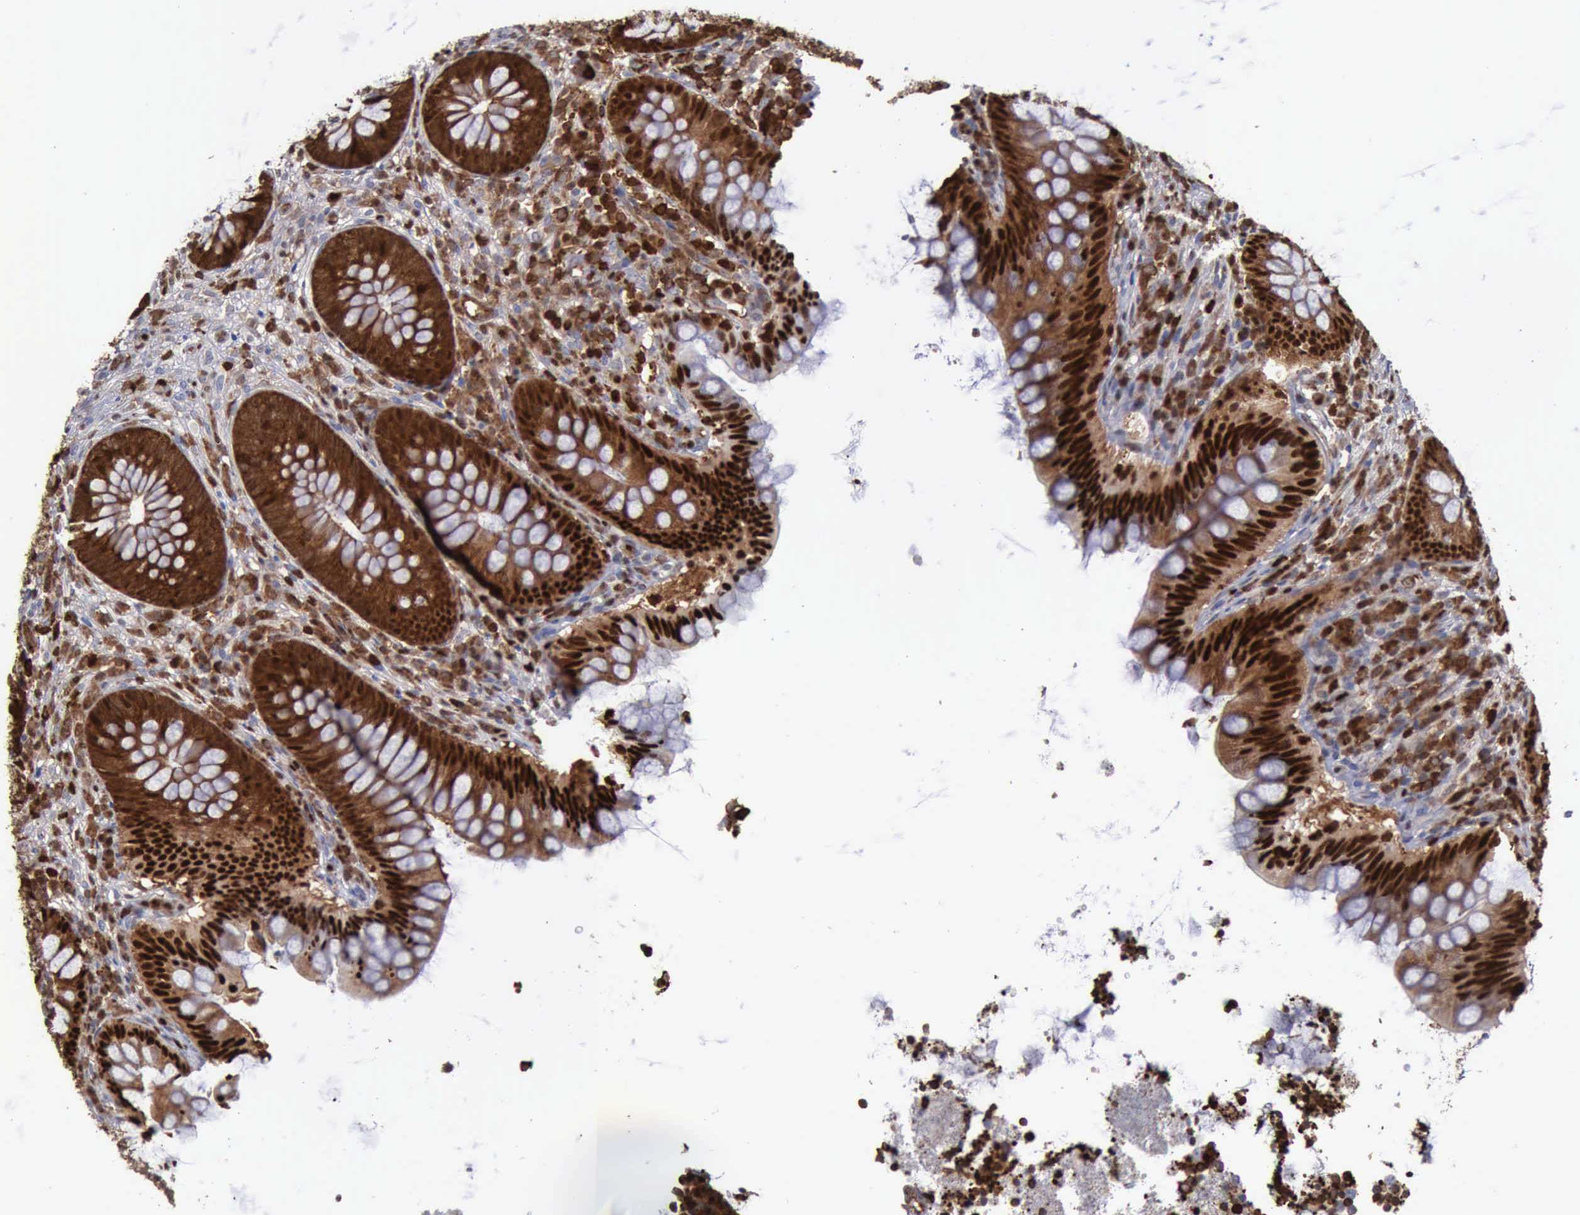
{"staining": {"intensity": "strong", "quantity": ">75%", "location": "cytoplasmic/membranous,nuclear"}, "tissue": "appendix", "cell_type": "Glandular cells", "image_type": "normal", "snomed": [{"axis": "morphology", "description": "Normal tissue, NOS"}, {"axis": "topography", "description": "Appendix"}], "caption": "Unremarkable appendix displays strong cytoplasmic/membranous,nuclear staining in approximately >75% of glandular cells The staining is performed using DAB brown chromogen to label protein expression. The nuclei are counter-stained blue using hematoxylin..", "gene": "PDCD4", "patient": {"sex": "female", "age": 66}}